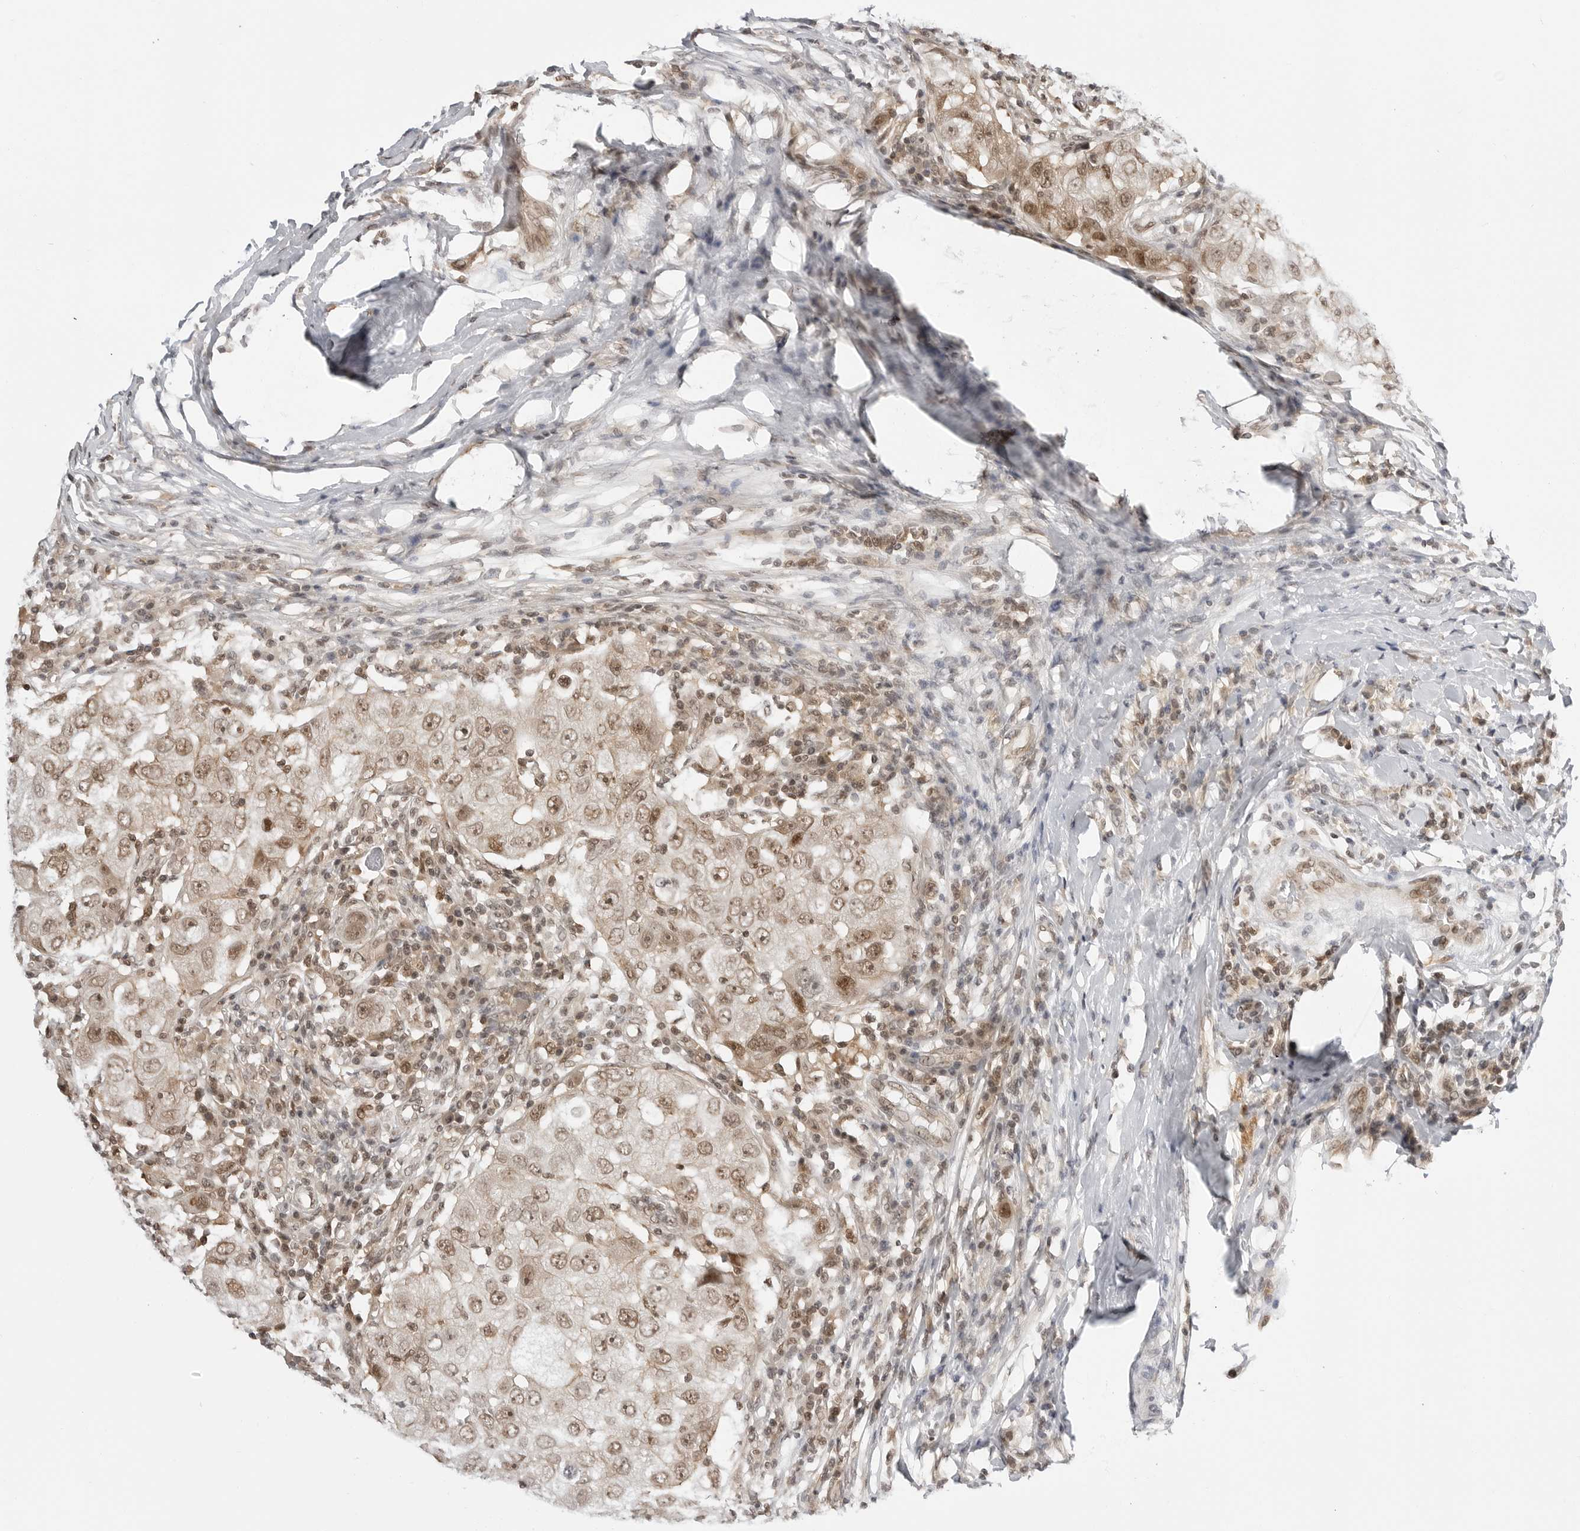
{"staining": {"intensity": "moderate", "quantity": ">75%", "location": "nuclear"}, "tissue": "breast cancer", "cell_type": "Tumor cells", "image_type": "cancer", "snomed": [{"axis": "morphology", "description": "Duct carcinoma"}, {"axis": "topography", "description": "Breast"}], "caption": "Protein staining by immunohistochemistry displays moderate nuclear expression in about >75% of tumor cells in breast cancer.", "gene": "C8orf33", "patient": {"sex": "female", "age": 27}}